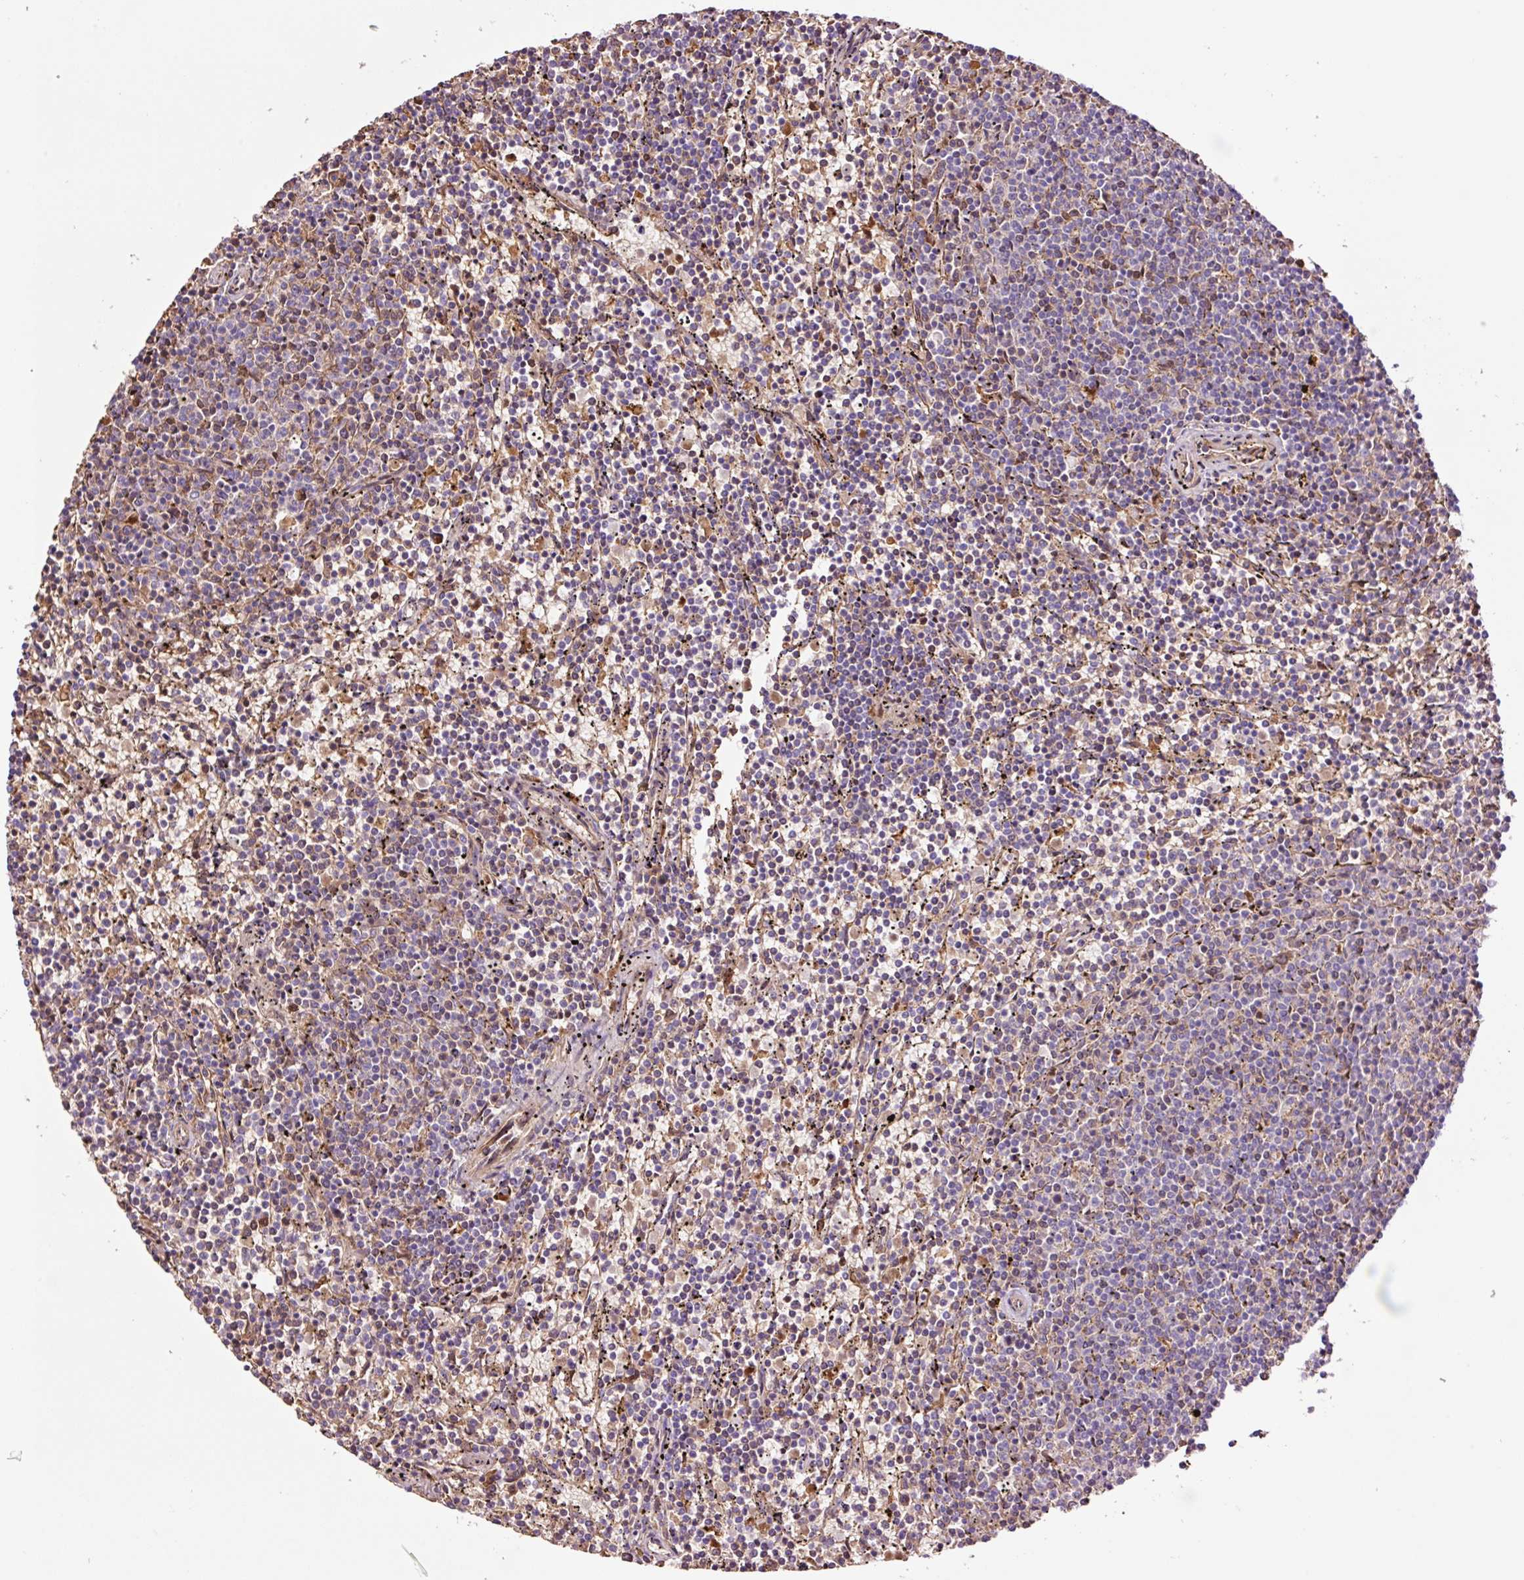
{"staining": {"intensity": "negative", "quantity": "none", "location": "none"}, "tissue": "lymphoma", "cell_type": "Tumor cells", "image_type": "cancer", "snomed": [{"axis": "morphology", "description": "Malignant lymphoma, non-Hodgkin's type, Low grade"}, {"axis": "topography", "description": "Spleen"}], "caption": "A histopathology image of human lymphoma is negative for staining in tumor cells. (DAB (3,3'-diaminobenzidine) immunohistochemistry with hematoxylin counter stain).", "gene": "TMEM235", "patient": {"sex": "female", "age": 50}}